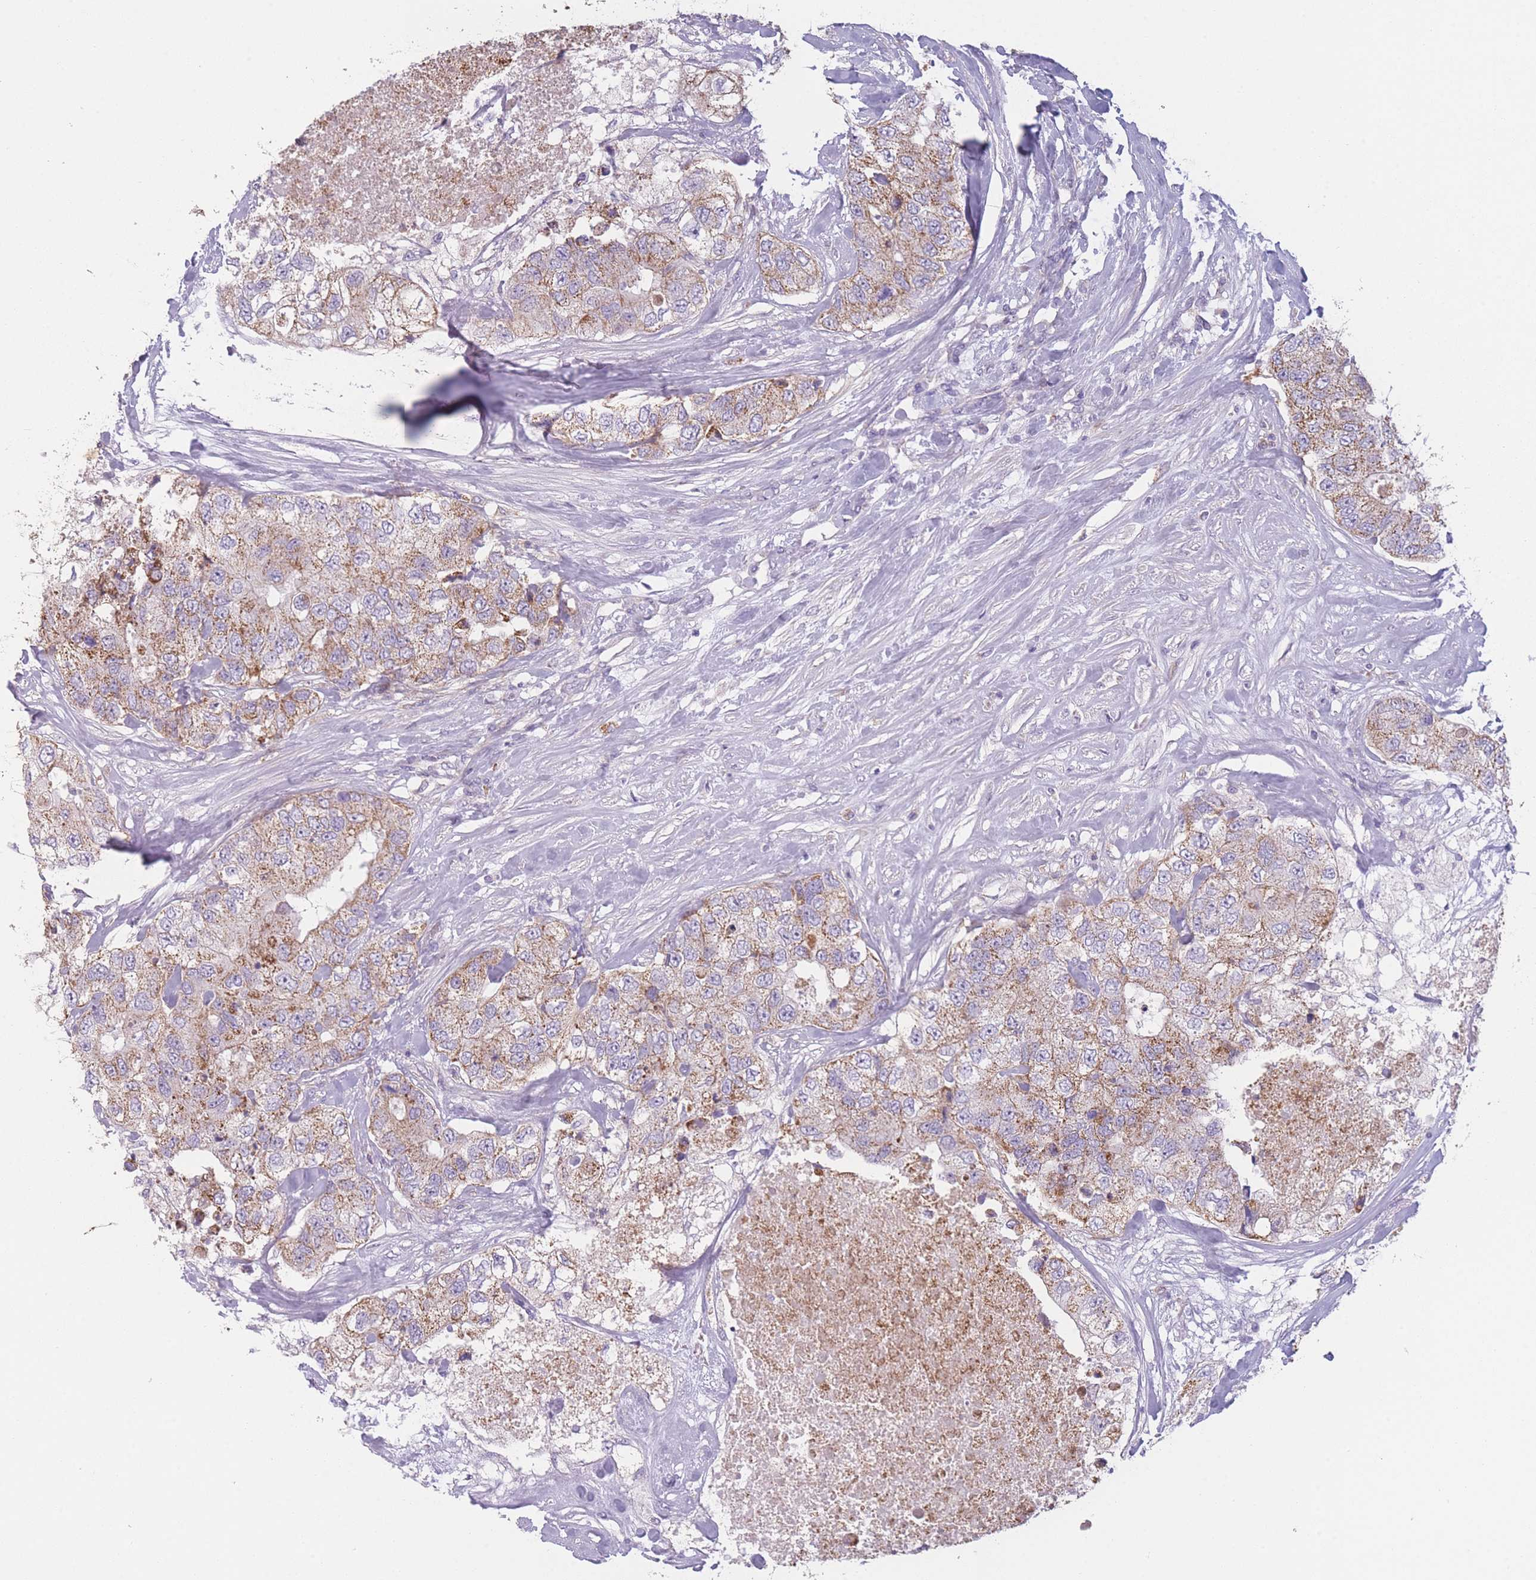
{"staining": {"intensity": "moderate", "quantity": ">75%", "location": "cytoplasmic/membranous"}, "tissue": "breast cancer", "cell_type": "Tumor cells", "image_type": "cancer", "snomed": [{"axis": "morphology", "description": "Duct carcinoma"}, {"axis": "topography", "description": "Breast"}], "caption": "About >75% of tumor cells in human breast invasive ductal carcinoma exhibit moderate cytoplasmic/membranous protein positivity as visualized by brown immunohistochemical staining.", "gene": "PRAM1", "patient": {"sex": "female", "age": 62}}